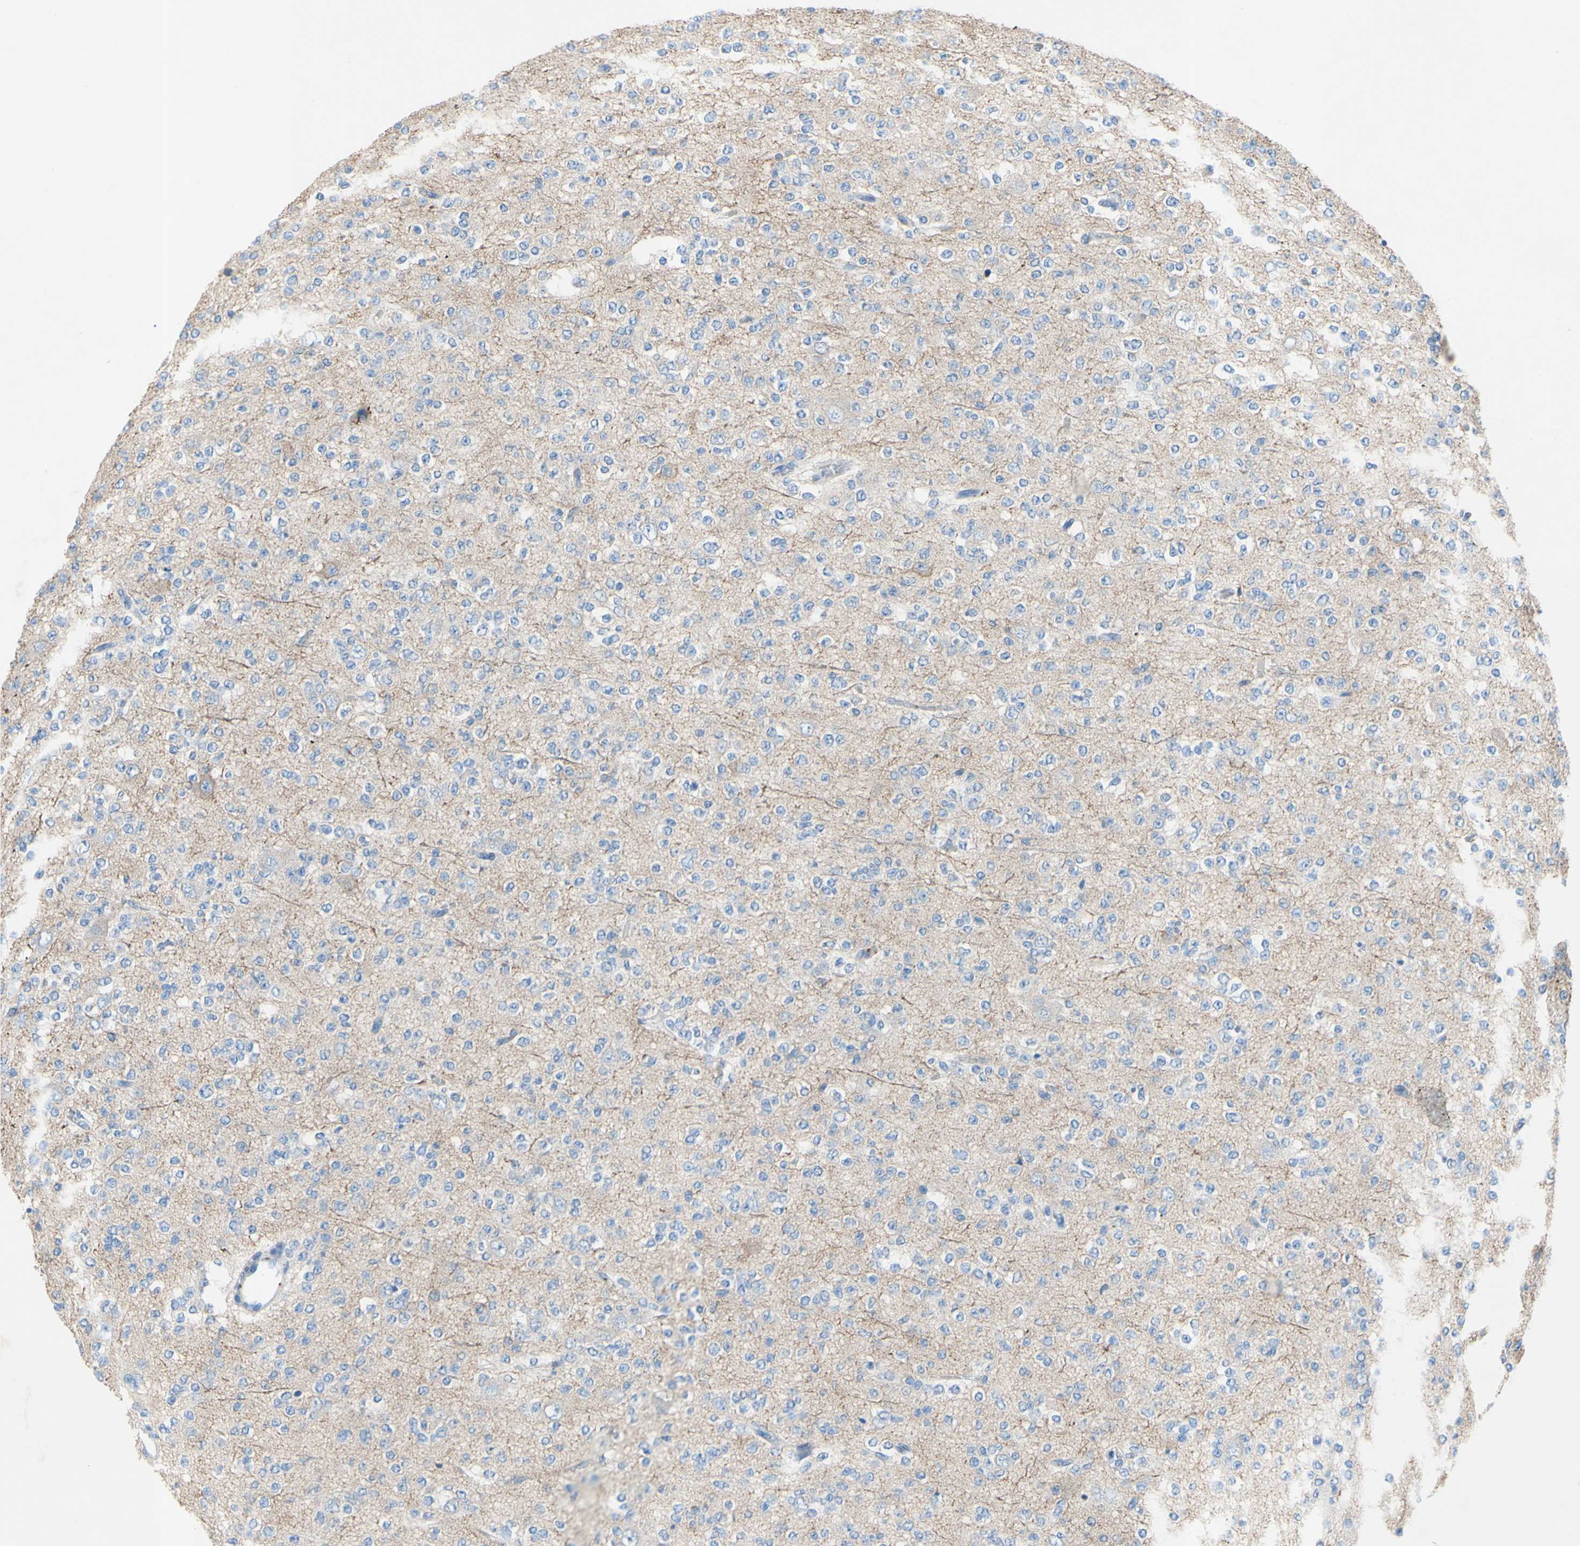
{"staining": {"intensity": "negative", "quantity": "none", "location": "none"}, "tissue": "glioma", "cell_type": "Tumor cells", "image_type": "cancer", "snomed": [{"axis": "morphology", "description": "Glioma, malignant, Low grade"}, {"axis": "topography", "description": "Brain"}], "caption": "High power microscopy micrograph of an immunohistochemistry (IHC) image of malignant glioma (low-grade), revealing no significant staining in tumor cells.", "gene": "TMIGD2", "patient": {"sex": "male", "age": 38}}